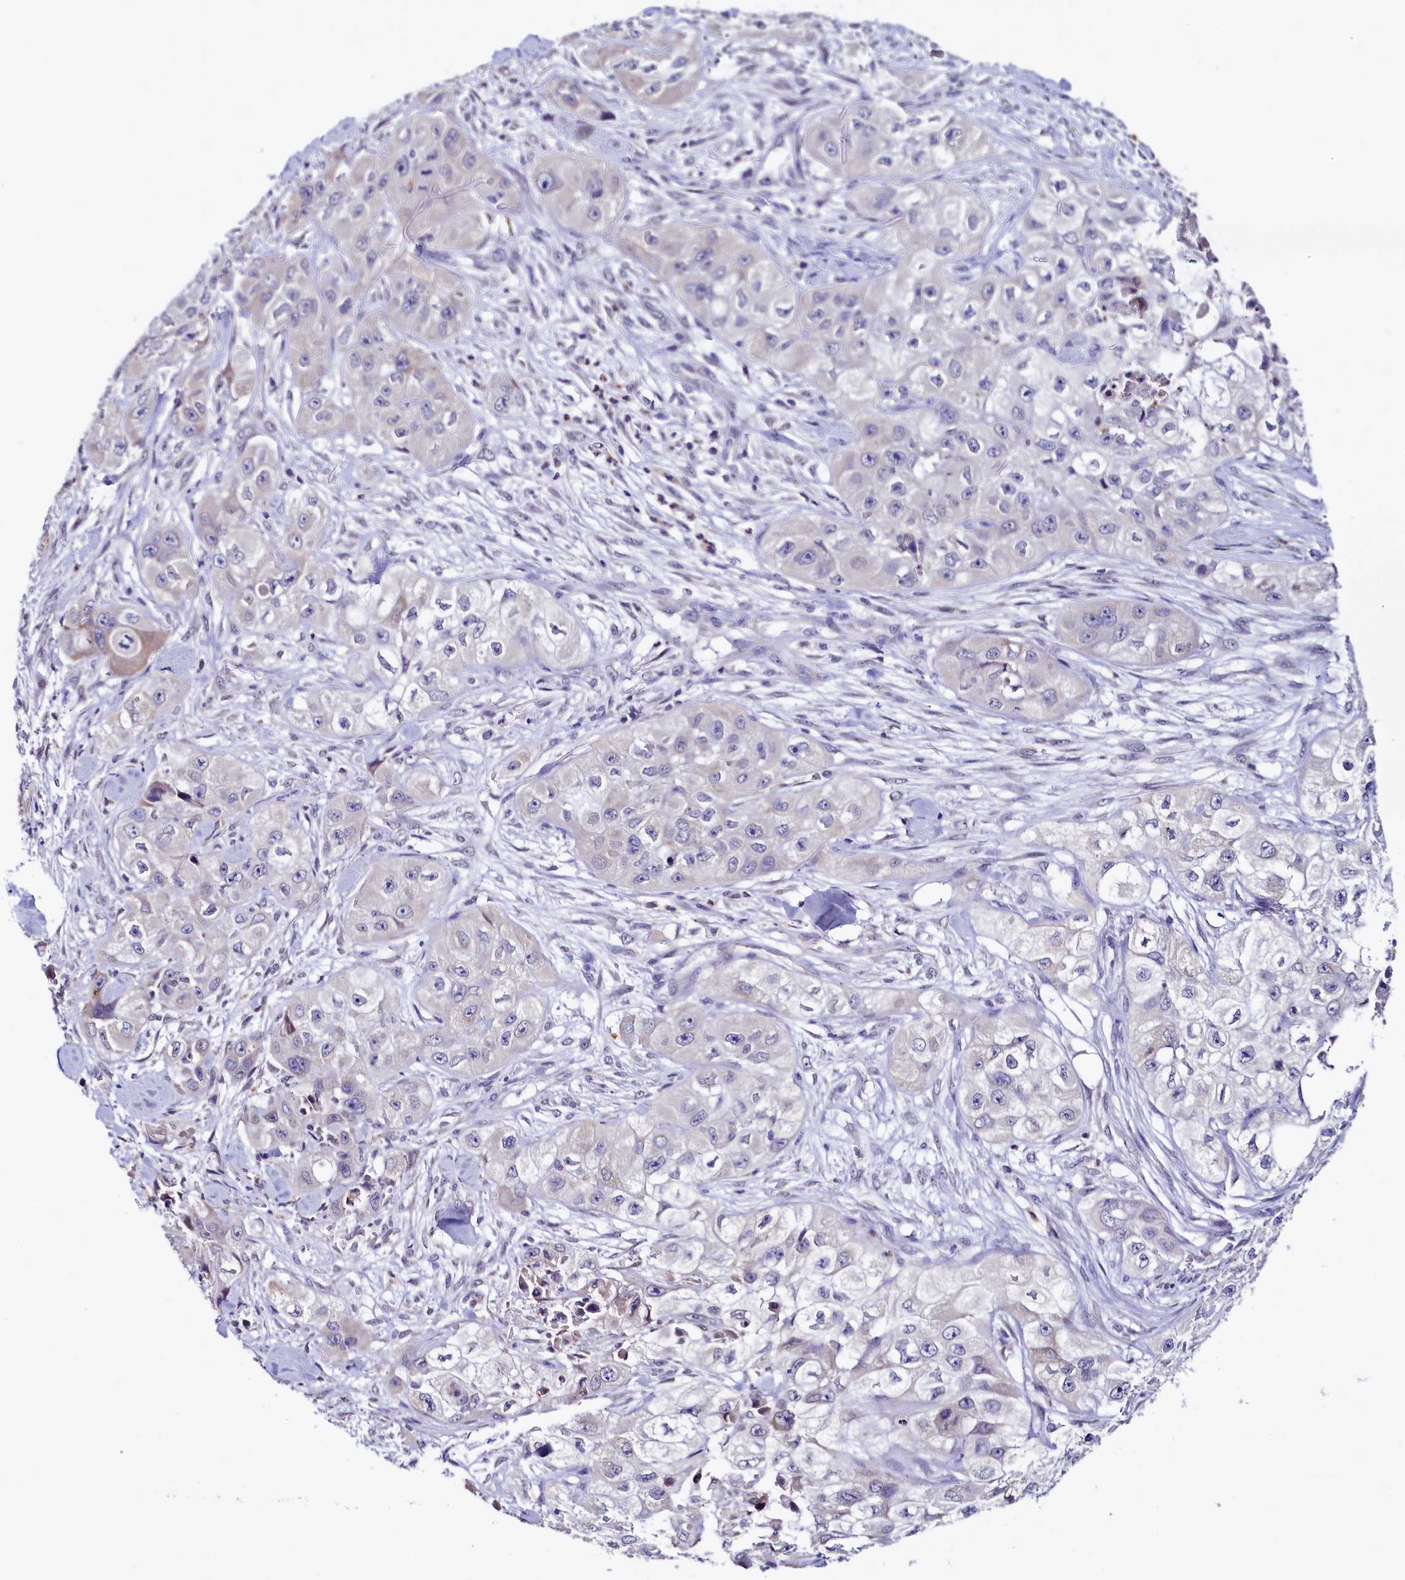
{"staining": {"intensity": "negative", "quantity": "none", "location": "none"}, "tissue": "skin cancer", "cell_type": "Tumor cells", "image_type": "cancer", "snomed": [{"axis": "morphology", "description": "Squamous cell carcinoma, NOS"}, {"axis": "topography", "description": "Skin"}, {"axis": "topography", "description": "Subcutis"}], "caption": "IHC of human squamous cell carcinoma (skin) reveals no expression in tumor cells.", "gene": "HAND1", "patient": {"sex": "male", "age": 73}}